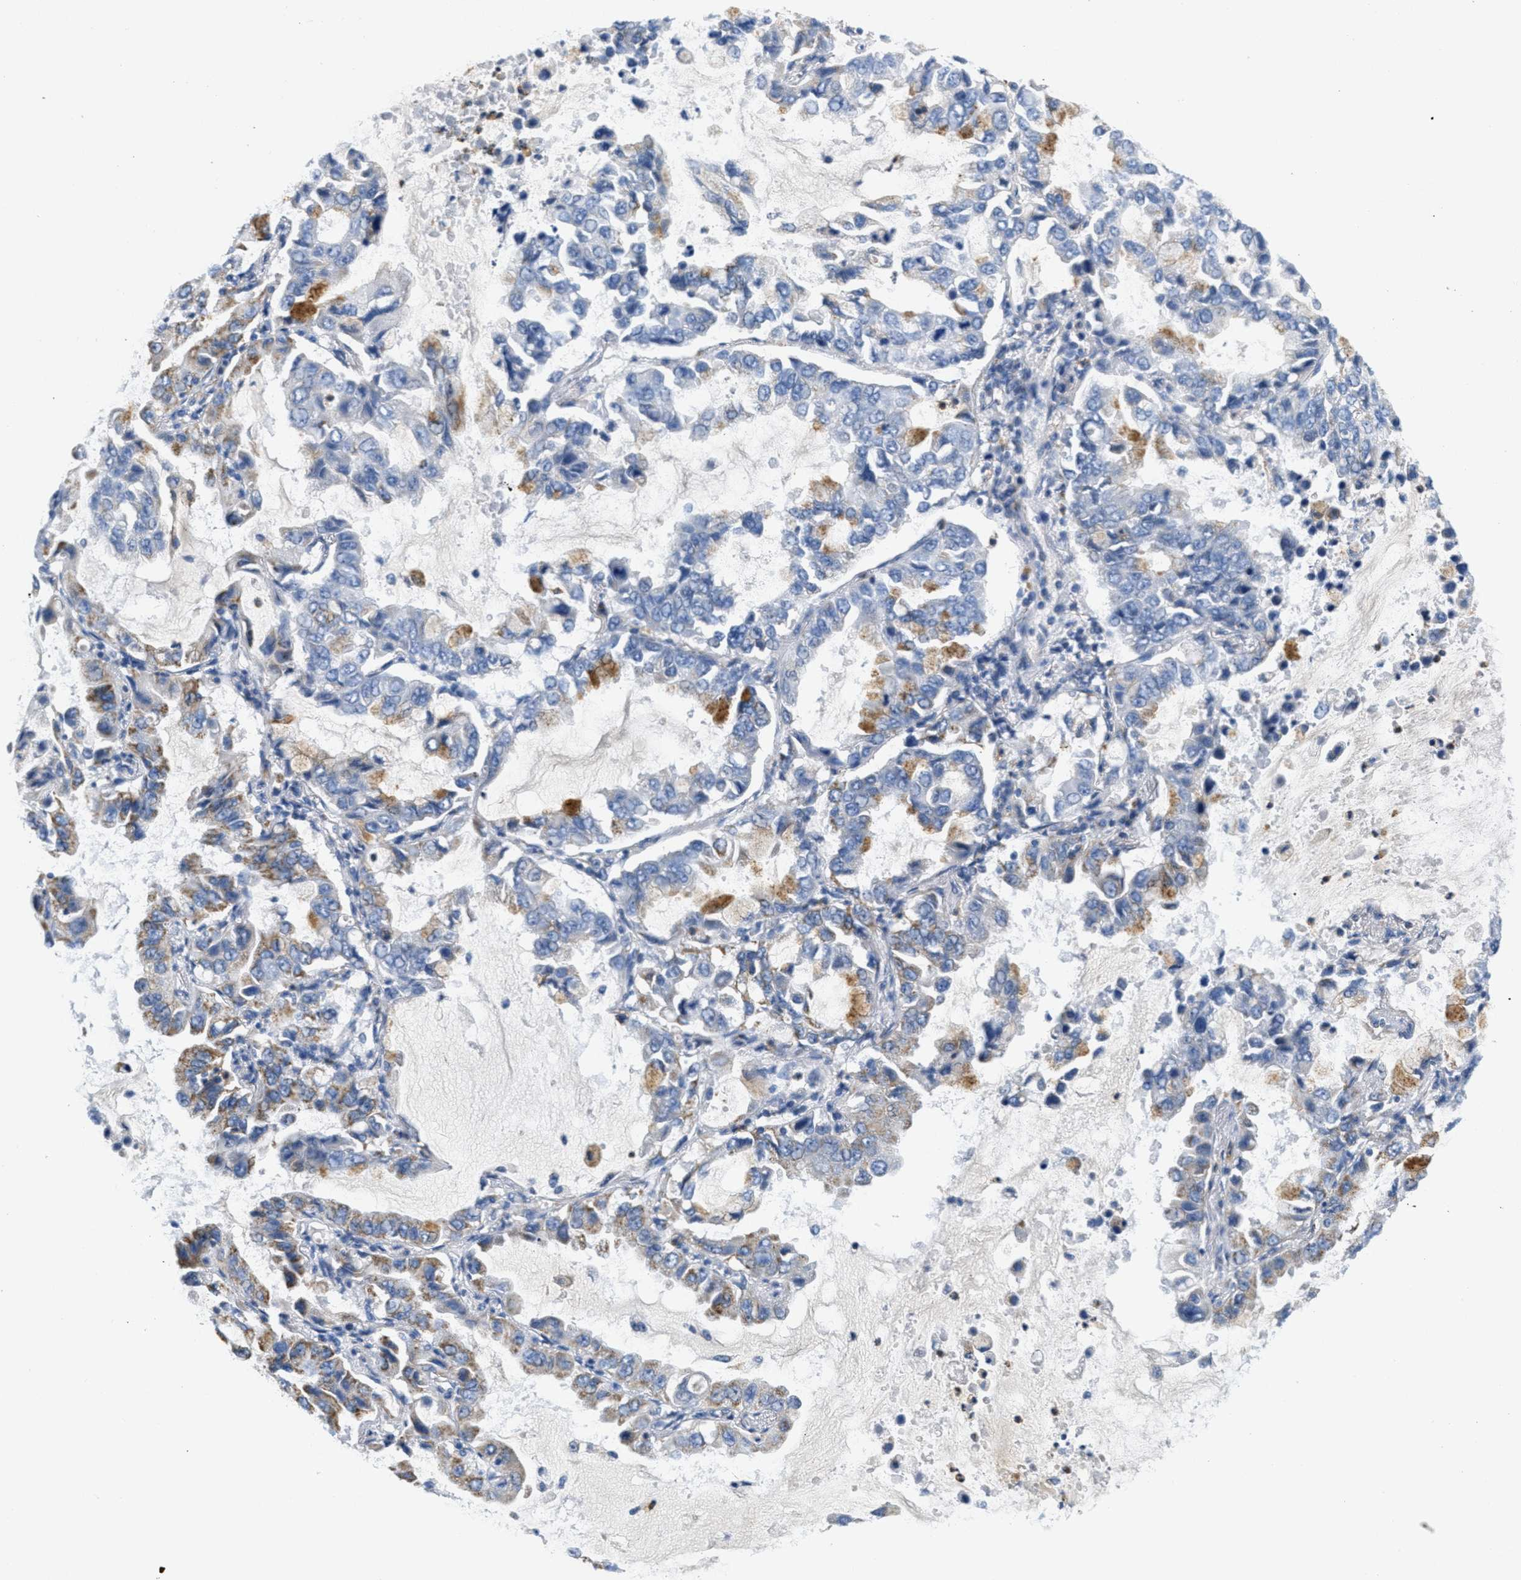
{"staining": {"intensity": "moderate", "quantity": "<25%", "location": "cytoplasmic/membranous"}, "tissue": "lung cancer", "cell_type": "Tumor cells", "image_type": "cancer", "snomed": [{"axis": "morphology", "description": "Adenocarcinoma, NOS"}, {"axis": "topography", "description": "Lung"}], "caption": "A photomicrograph showing moderate cytoplasmic/membranous staining in about <25% of tumor cells in lung adenocarcinoma, as visualized by brown immunohistochemical staining.", "gene": "KCNJ5", "patient": {"sex": "male", "age": 64}}